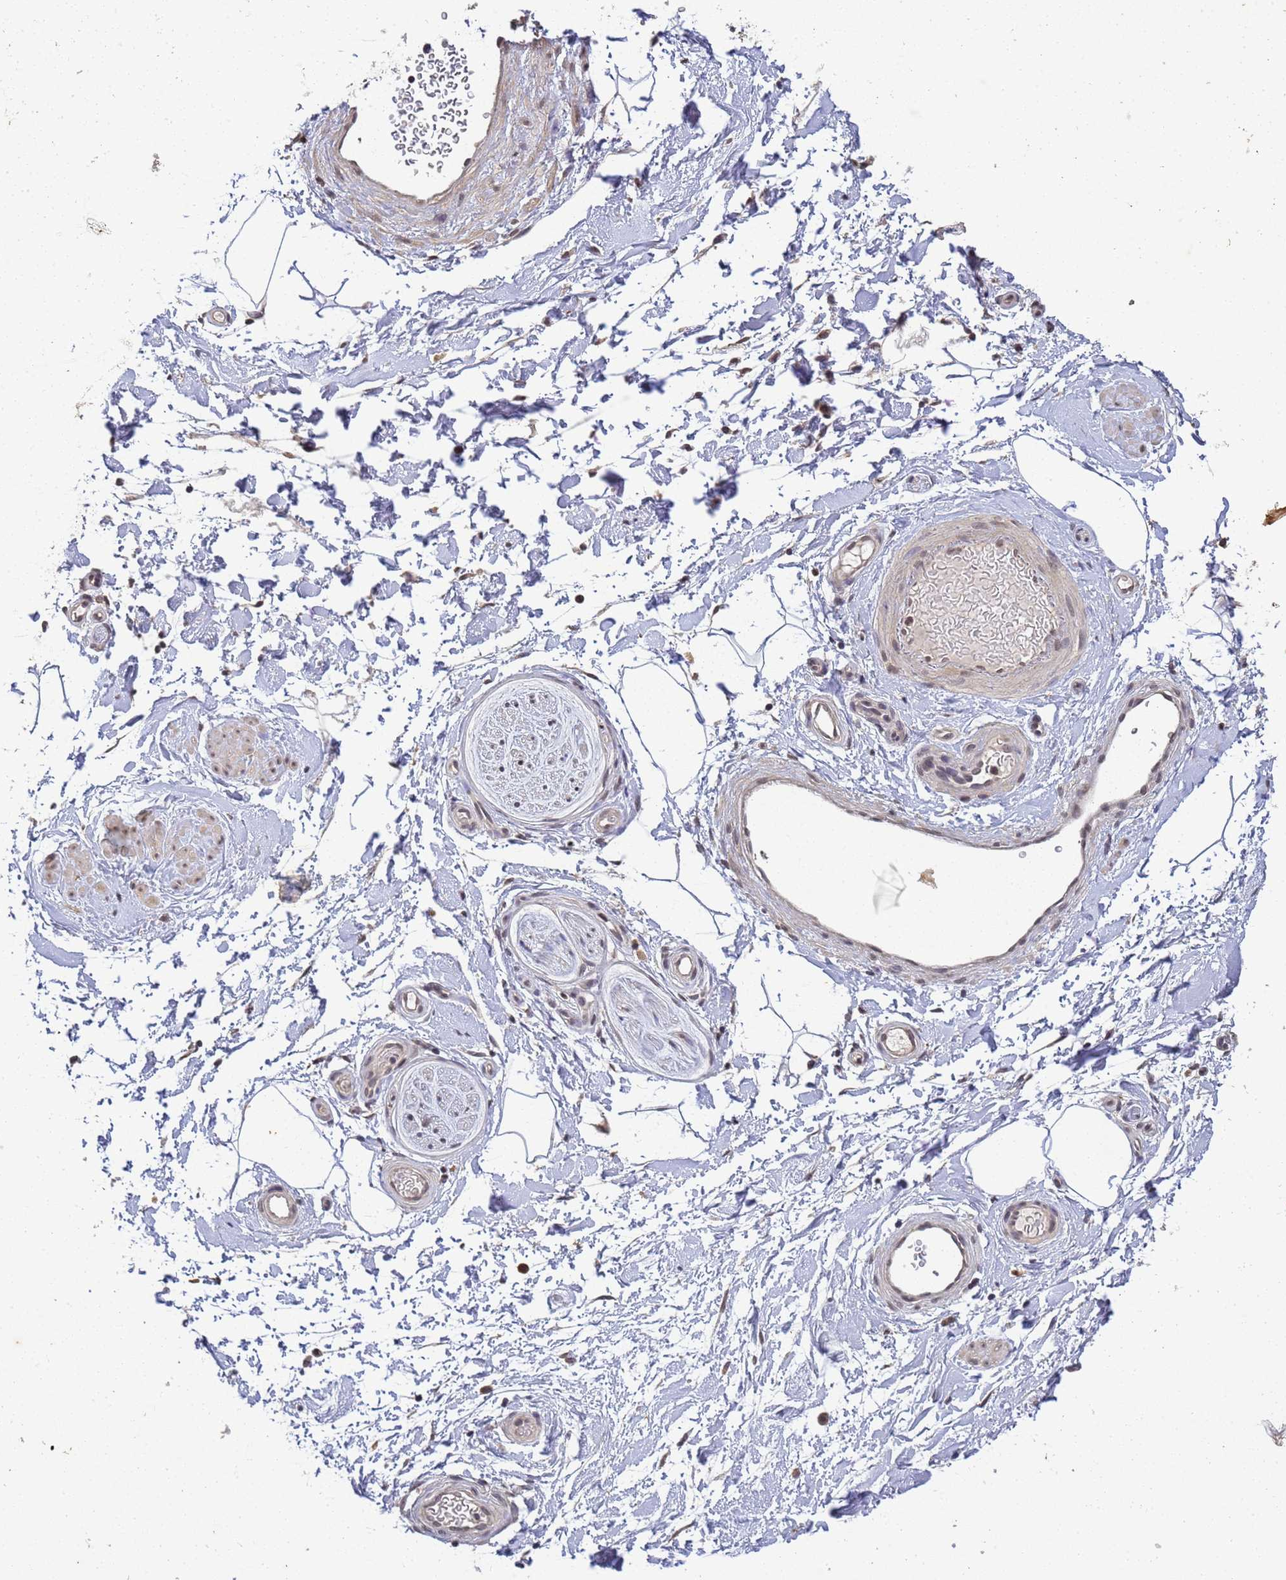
{"staining": {"intensity": "negative", "quantity": "none", "location": "none"}, "tissue": "adipose tissue", "cell_type": "Adipocytes", "image_type": "normal", "snomed": [{"axis": "morphology", "description": "Normal tissue, NOS"}, {"axis": "topography", "description": "Soft tissue"}, {"axis": "topography", "description": "Adipose tissue"}, {"axis": "topography", "description": "Vascular tissue"}, {"axis": "topography", "description": "Peripheral nerve tissue"}], "caption": "DAB immunohistochemical staining of benign adipose tissue exhibits no significant staining in adipocytes. (Stains: DAB (3,3'-diaminobenzidine) IHC with hematoxylin counter stain, Microscopy: brightfield microscopy at high magnification).", "gene": "MYL7", "patient": {"sex": "male", "age": 74}}